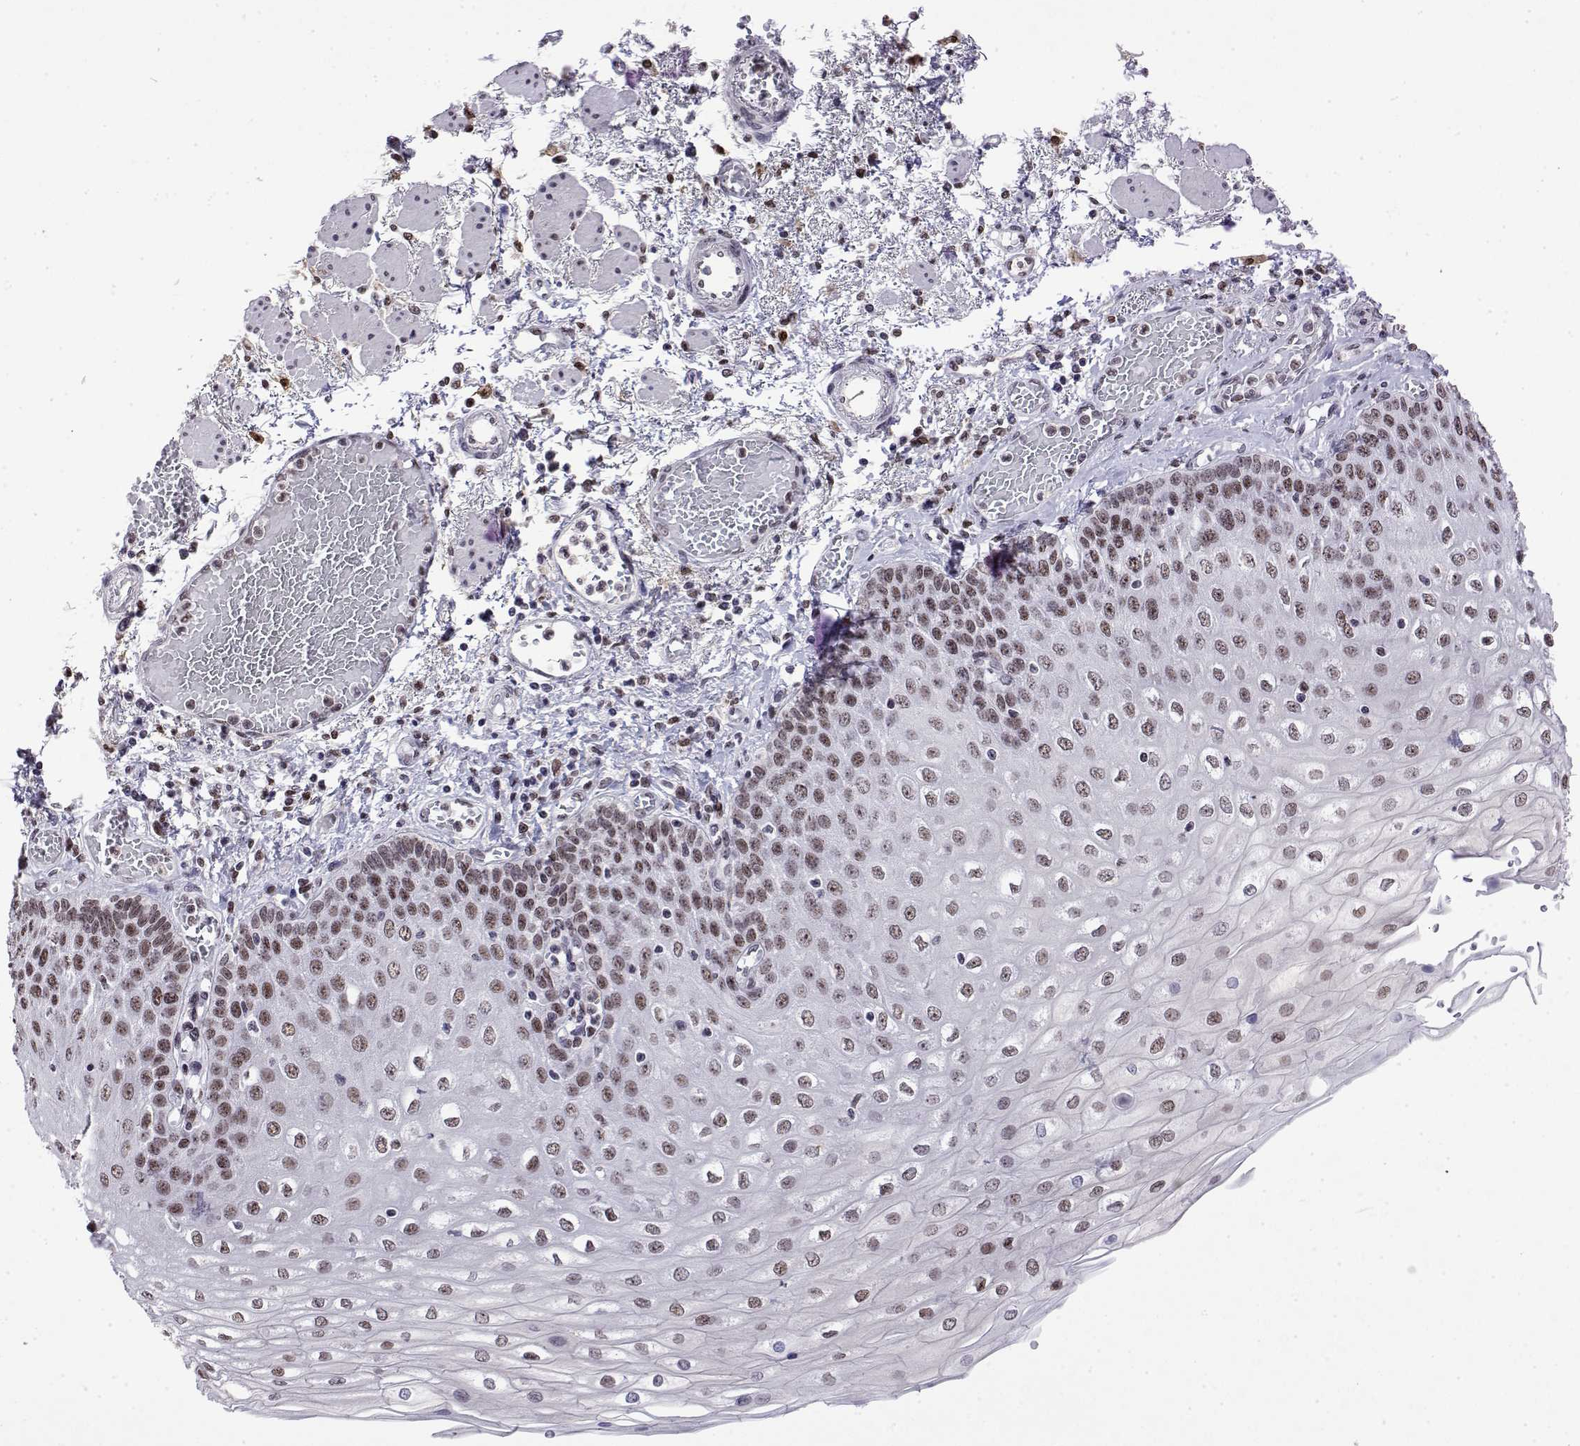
{"staining": {"intensity": "strong", "quantity": "25%-75%", "location": "nuclear"}, "tissue": "esophagus", "cell_type": "Squamous epithelial cells", "image_type": "normal", "snomed": [{"axis": "morphology", "description": "Normal tissue, NOS"}, {"axis": "morphology", "description": "Adenocarcinoma, NOS"}, {"axis": "topography", "description": "Esophagus"}], "caption": "Immunohistochemical staining of normal esophagus demonstrates strong nuclear protein positivity in approximately 25%-75% of squamous epithelial cells.", "gene": "POLDIP3", "patient": {"sex": "male", "age": 81}}